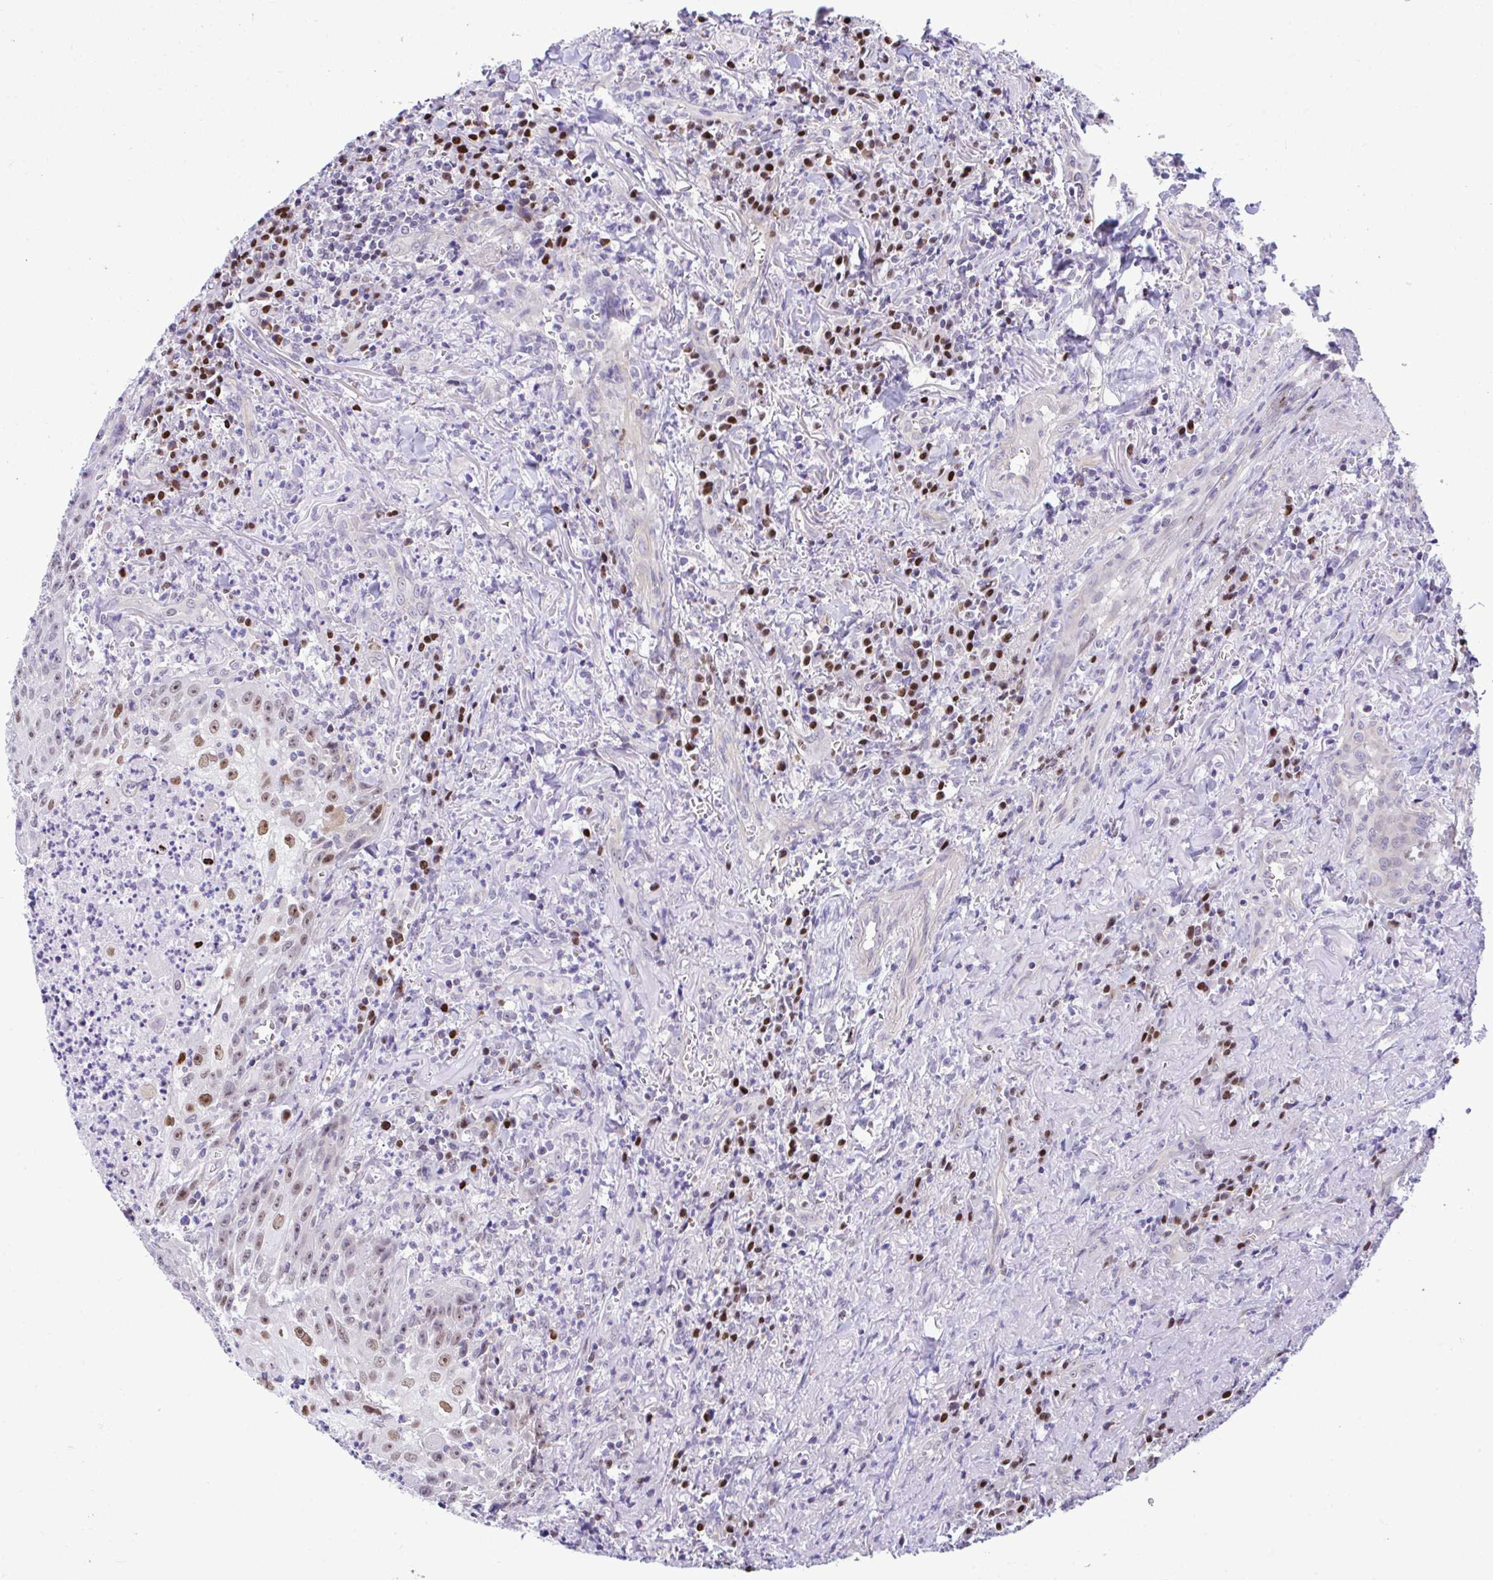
{"staining": {"intensity": "weak", "quantity": "25%-75%", "location": "nuclear"}, "tissue": "head and neck cancer", "cell_type": "Tumor cells", "image_type": "cancer", "snomed": [{"axis": "morphology", "description": "Normal tissue, NOS"}, {"axis": "morphology", "description": "Squamous cell carcinoma, NOS"}, {"axis": "topography", "description": "Oral tissue"}, {"axis": "topography", "description": "Head-Neck"}], "caption": "Immunohistochemistry (IHC) of human head and neck squamous cell carcinoma displays low levels of weak nuclear staining in approximately 25%-75% of tumor cells.", "gene": "SLC25A51", "patient": {"sex": "female", "age": 70}}